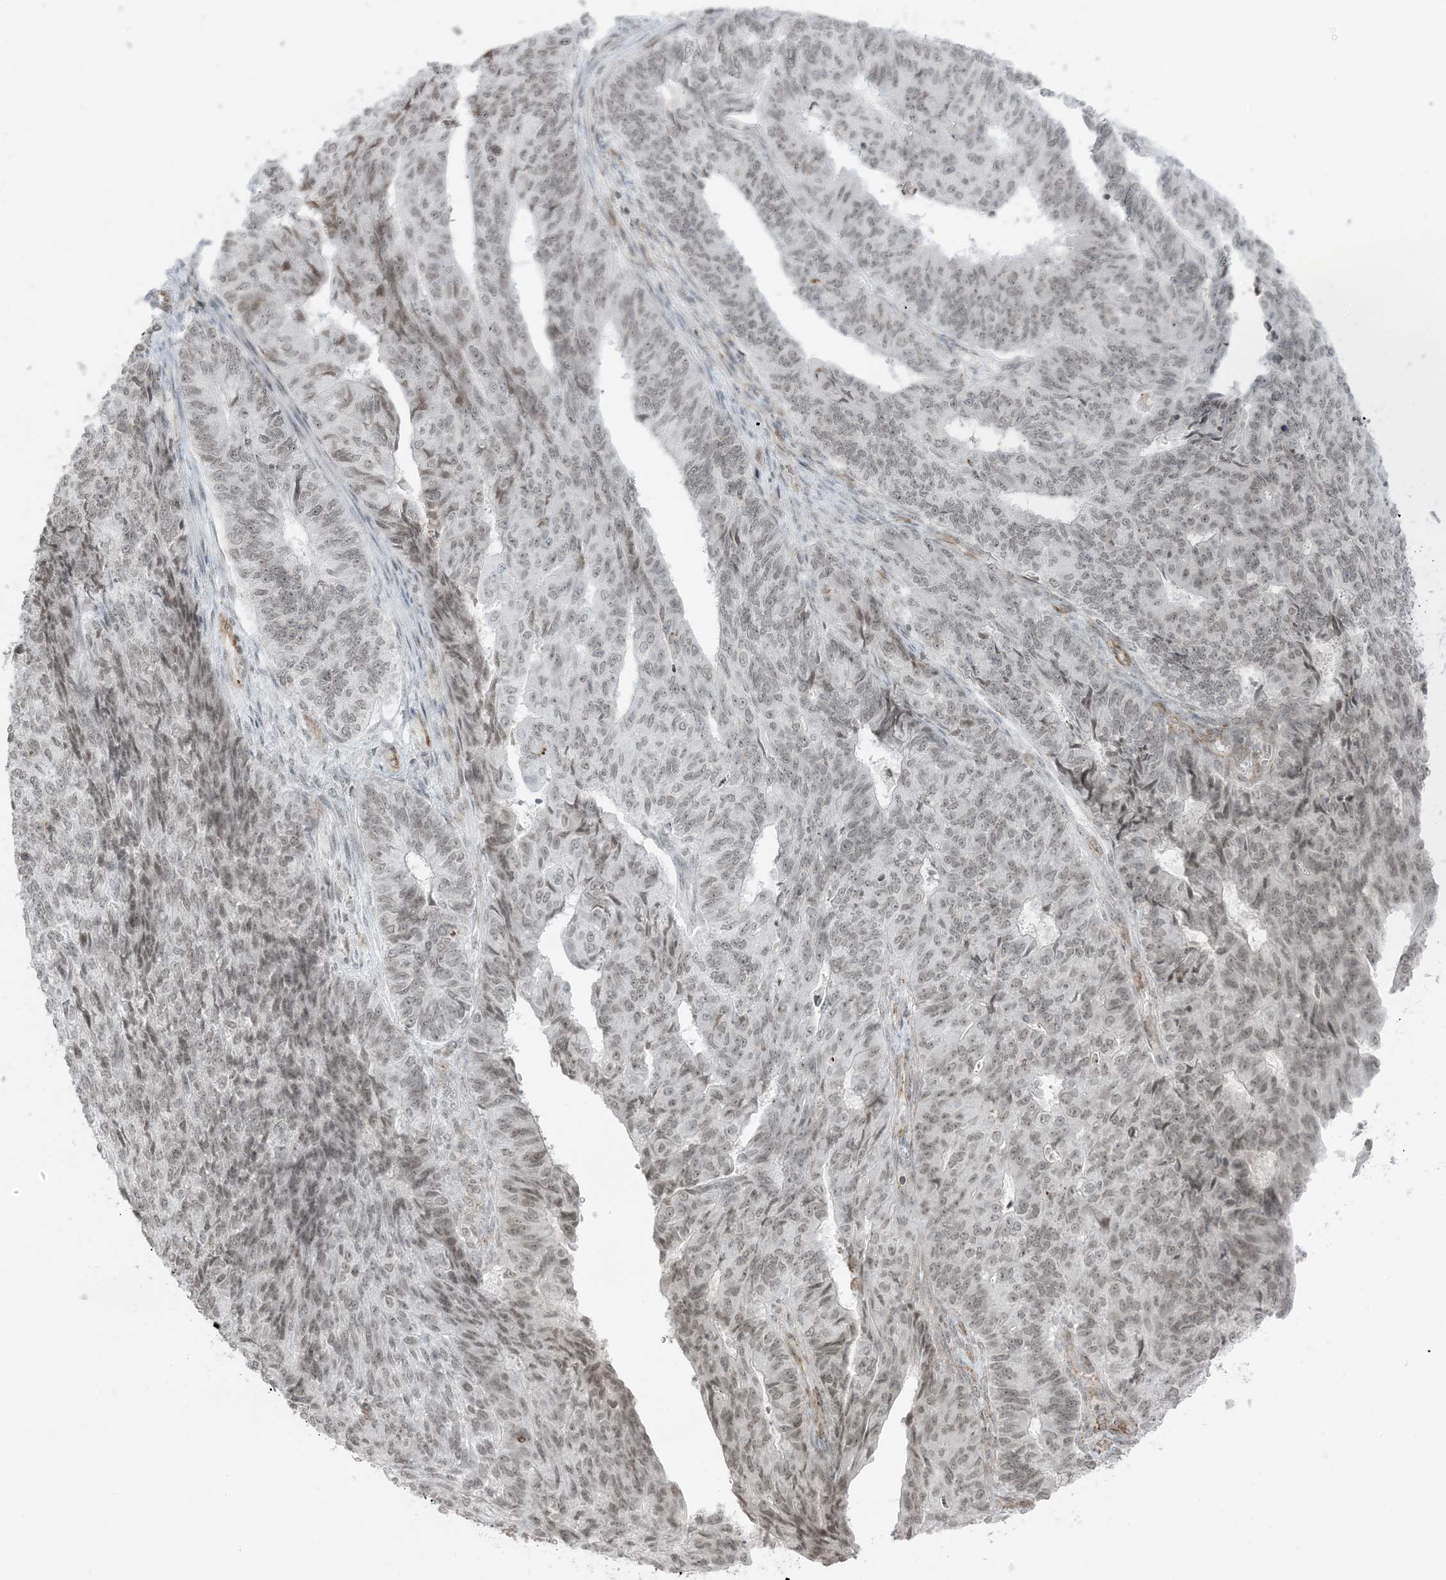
{"staining": {"intensity": "weak", "quantity": ">75%", "location": "nuclear"}, "tissue": "endometrial cancer", "cell_type": "Tumor cells", "image_type": "cancer", "snomed": [{"axis": "morphology", "description": "Adenocarcinoma, NOS"}, {"axis": "topography", "description": "Endometrium"}], "caption": "Immunohistochemistry staining of endometrial adenocarcinoma, which displays low levels of weak nuclear positivity in approximately >75% of tumor cells indicating weak nuclear protein positivity. The staining was performed using DAB (brown) for protein detection and nuclei were counterstained in hematoxylin (blue).", "gene": "METAP1D", "patient": {"sex": "female", "age": 32}}